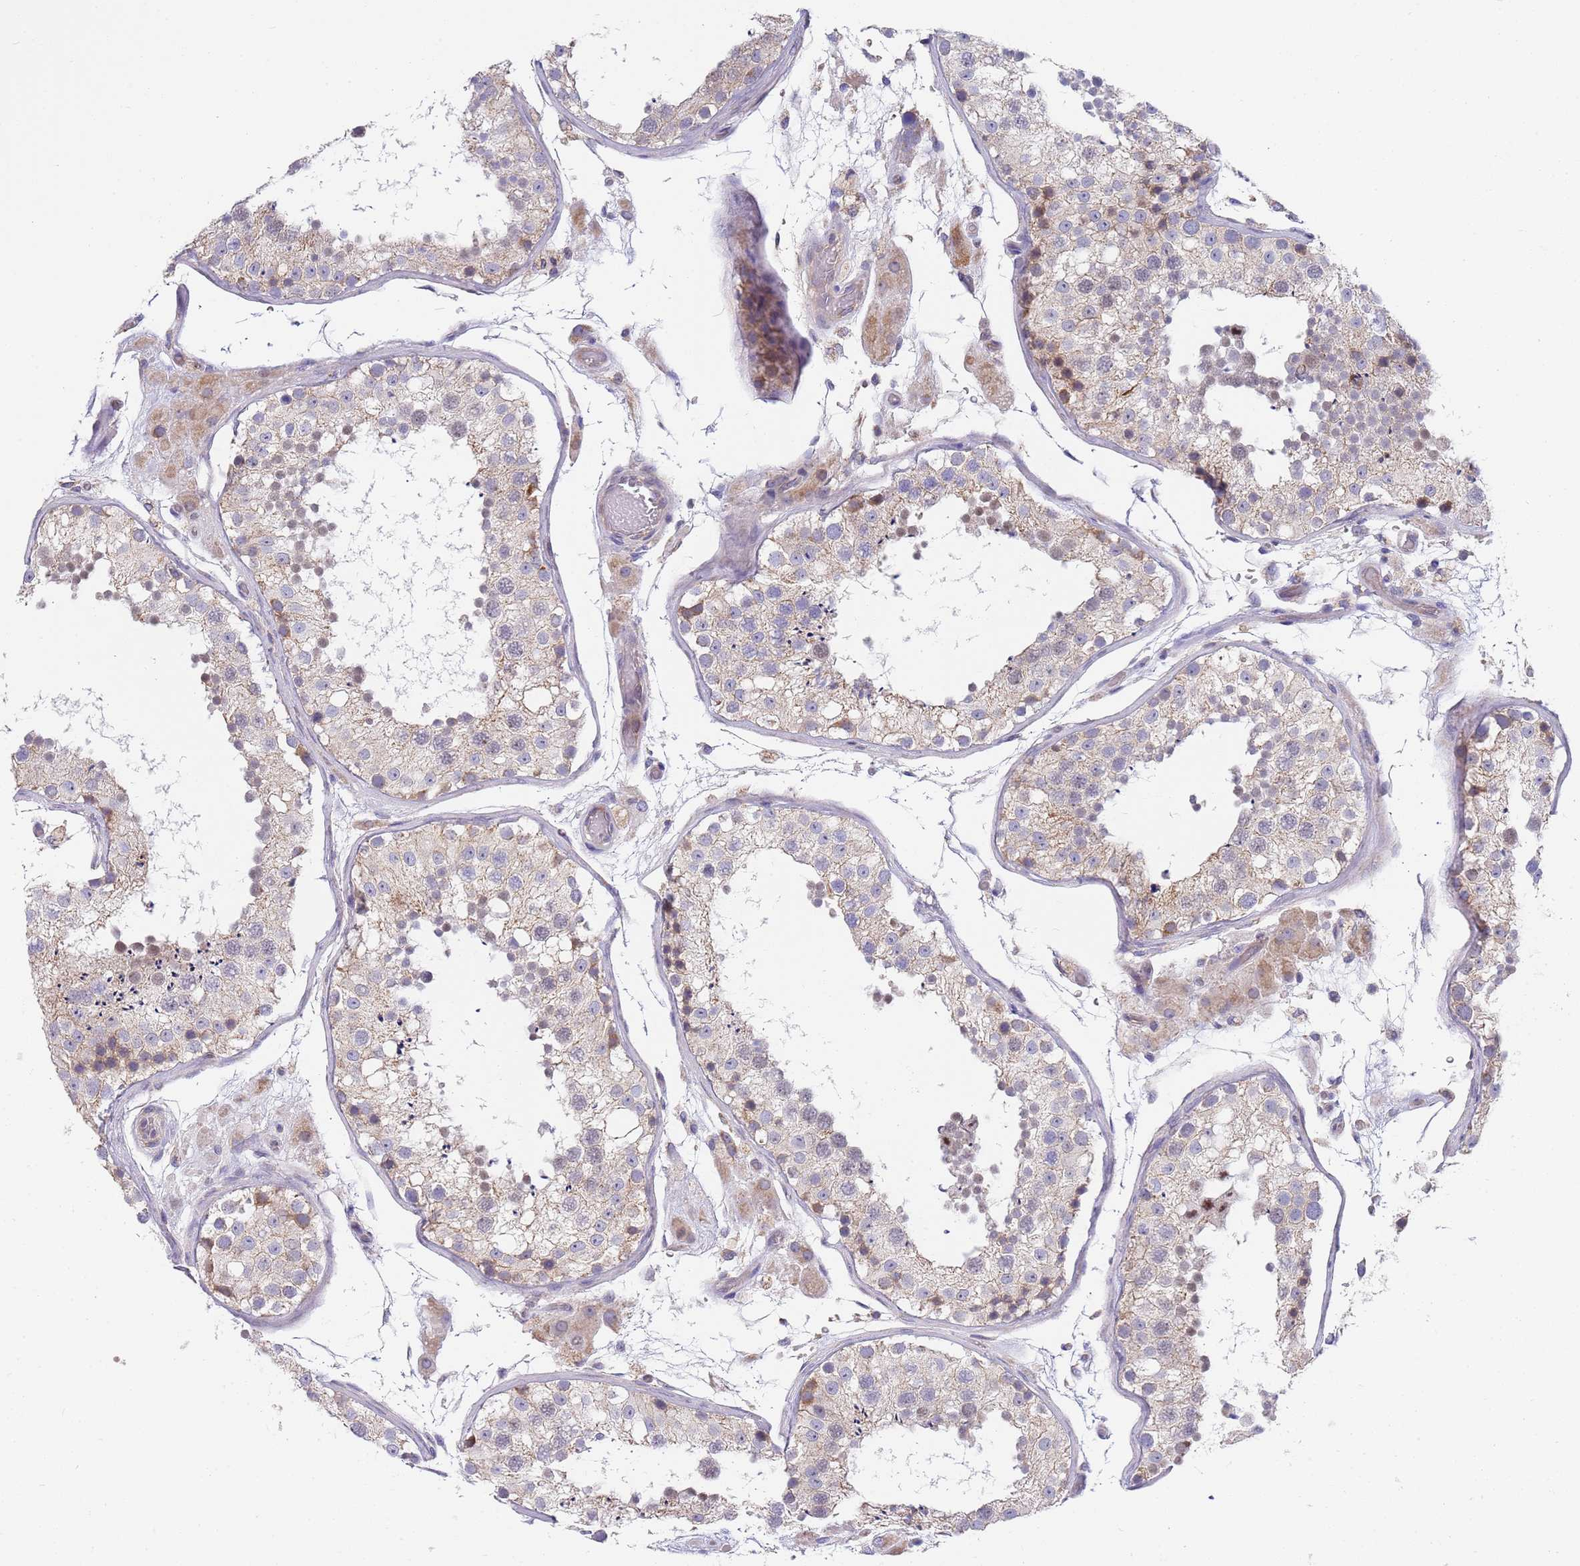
{"staining": {"intensity": "moderate", "quantity": "25%-75%", "location": "cytoplasmic/membranous,nuclear"}, "tissue": "testis", "cell_type": "Cells in seminiferous ducts", "image_type": "normal", "snomed": [{"axis": "morphology", "description": "Normal tissue, NOS"}, {"axis": "topography", "description": "Testis"}], "caption": "High-power microscopy captured an IHC histopathology image of unremarkable testis, revealing moderate cytoplasmic/membranous,nuclear staining in approximately 25%-75% of cells in seminiferous ducts. Using DAB (3,3'-diaminobenzidine) (brown) and hematoxylin (blue) stains, captured at high magnification using brightfield microscopy.", "gene": "PWWP3A", "patient": {"sex": "male", "age": 26}}